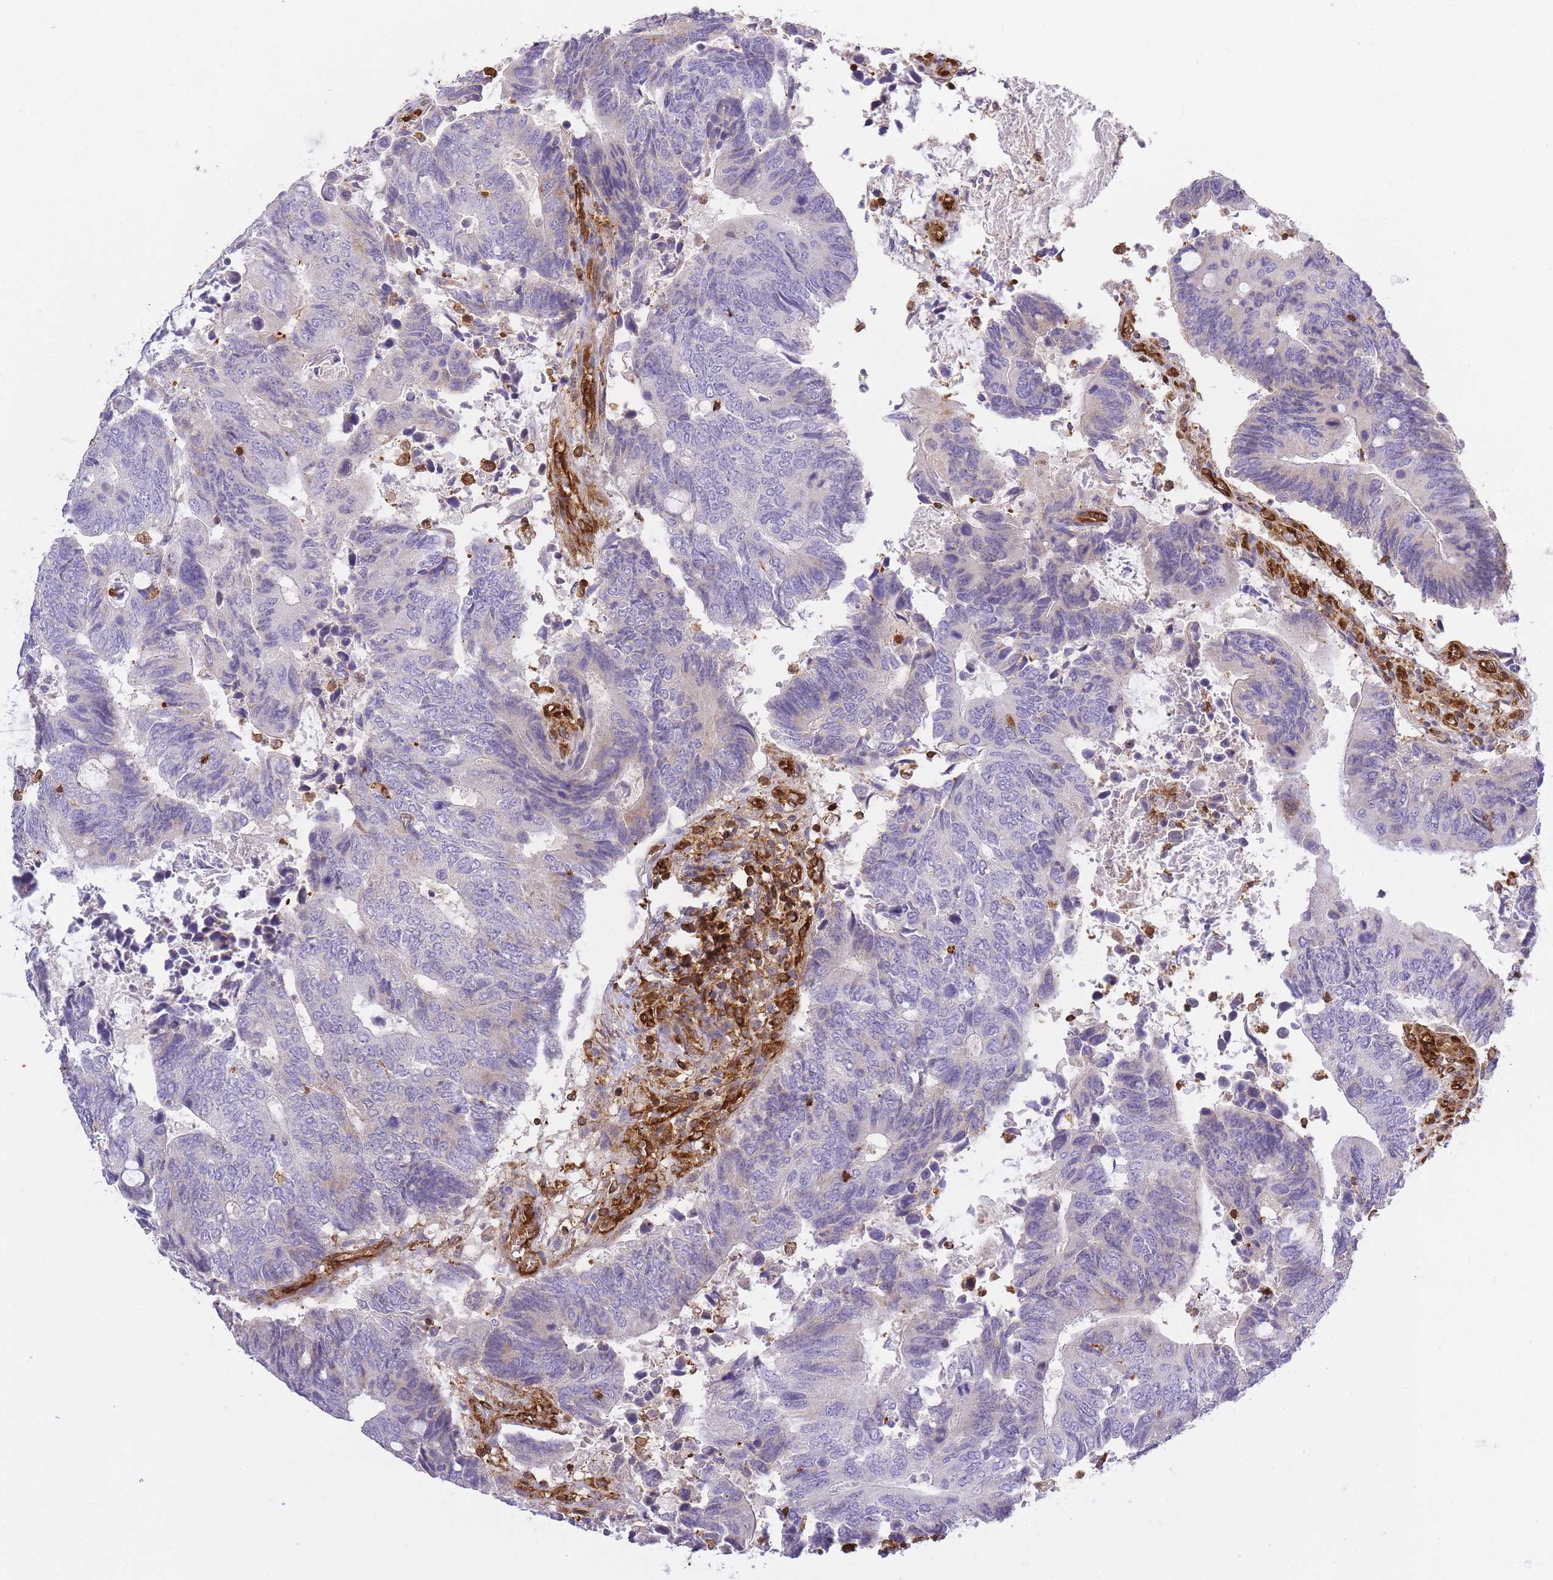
{"staining": {"intensity": "negative", "quantity": "none", "location": "none"}, "tissue": "colorectal cancer", "cell_type": "Tumor cells", "image_type": "cancer", "snomed": [{"axis": "morphology", "description": "Adenocarcinoma, NOS"}, {"axis": "topography", "description": "Colon"}], "caption": "Tumor cells are negative for protein expression in human adenocarcinoma (colorectal).", "gene": "MSN", "patient": {"sex": "male", "age": 87}}